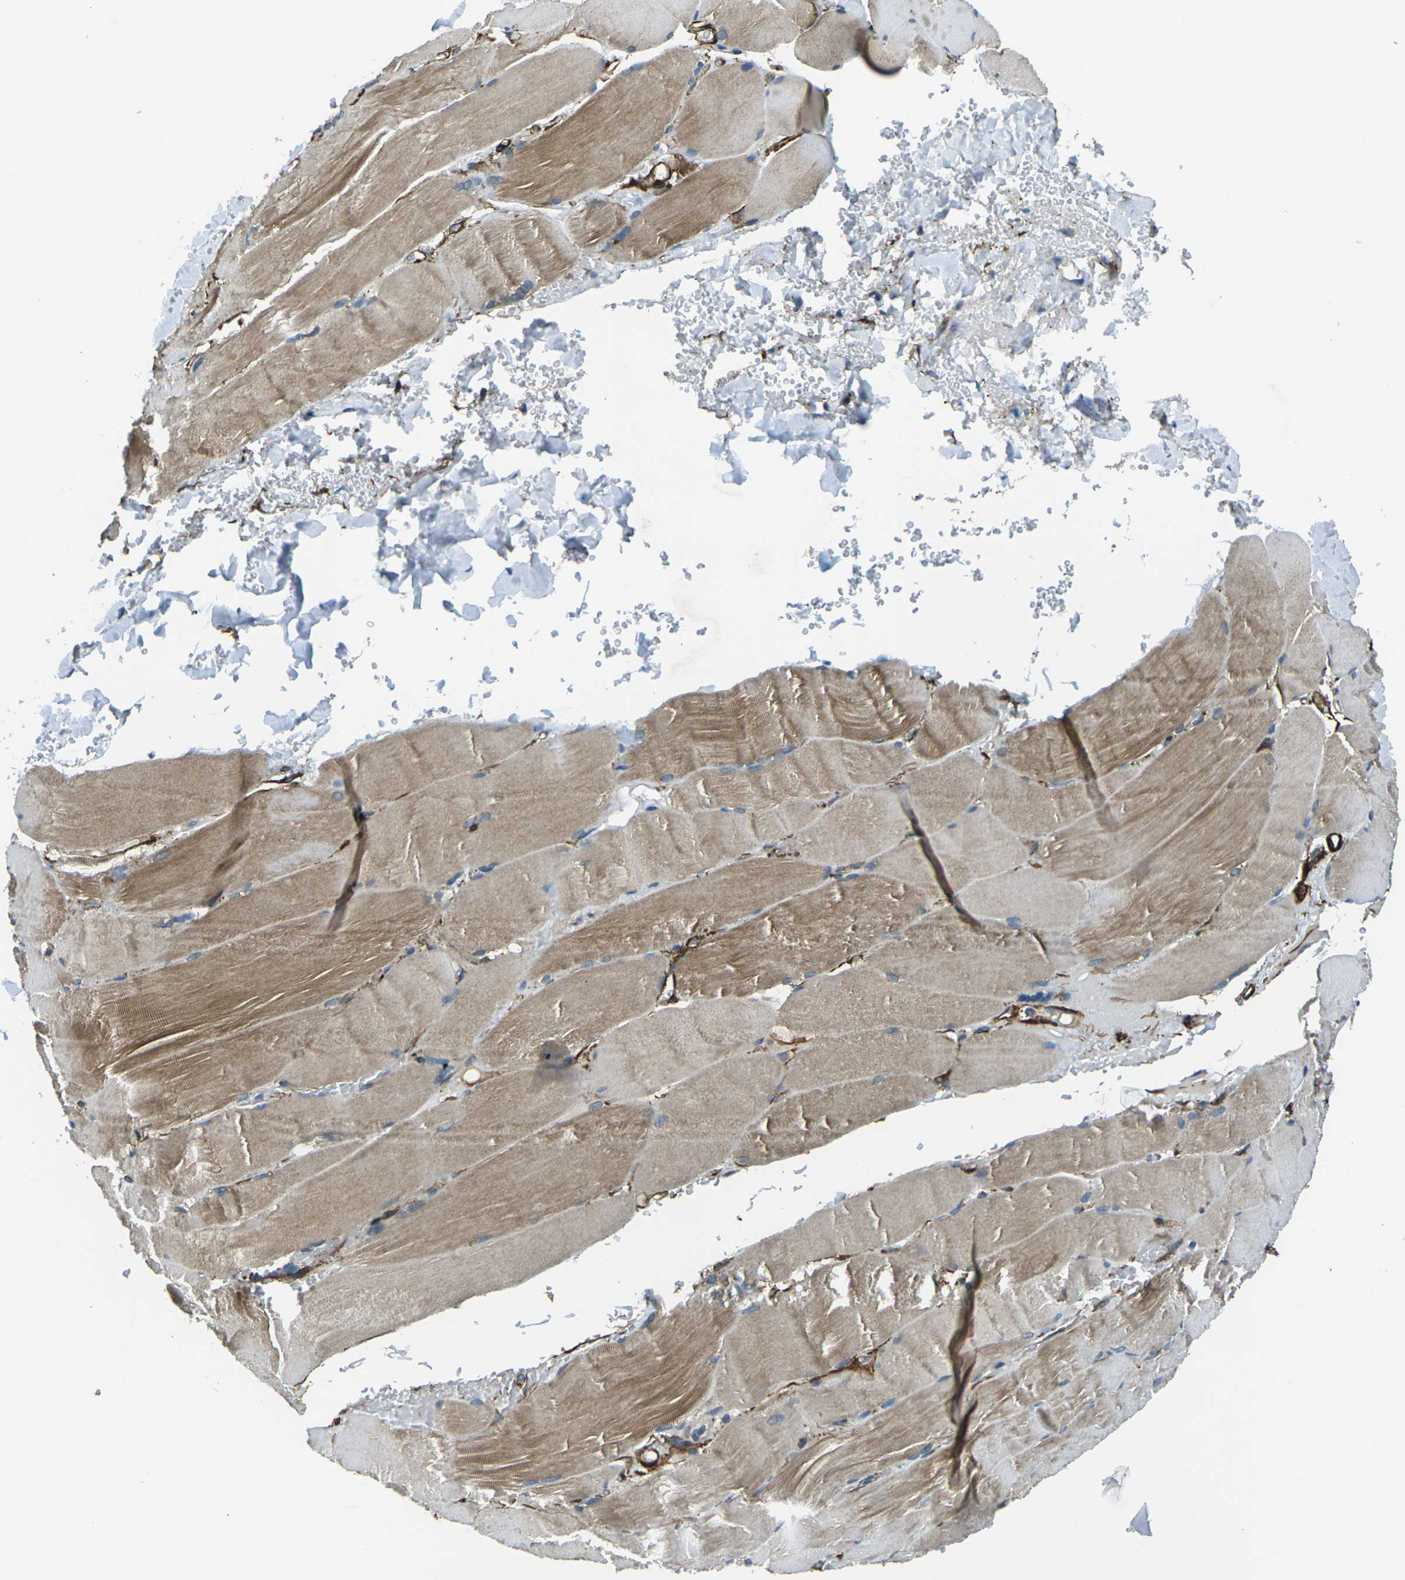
{"staining": {"intensity": "moderate", "quantity": ">75%", "location": "cytoplasmic/membranous"}, "tissue": "skeletal muscle", "cell_type": "Myocytes", "image_type": "normal", "snomed": [{"axis": "morphology", "description": "Normal tissue, NOS"}, {"axis": "topography", "description": "Skin"}, {"axis": "topography", "description": "Skeletal muscle"}], "caption": "Immunohistochemical staining of unremarkable skeletal muscle shows medium levels of moderate cytoplasmic/membranous expression in about >75% of myocytes. (DAB (3,3'-diaminobenzidine) IHC with brightfield microscopy, high magnification).", "gene": "GRAMD1C", "patient": {"sex": "male", "age": 83}}